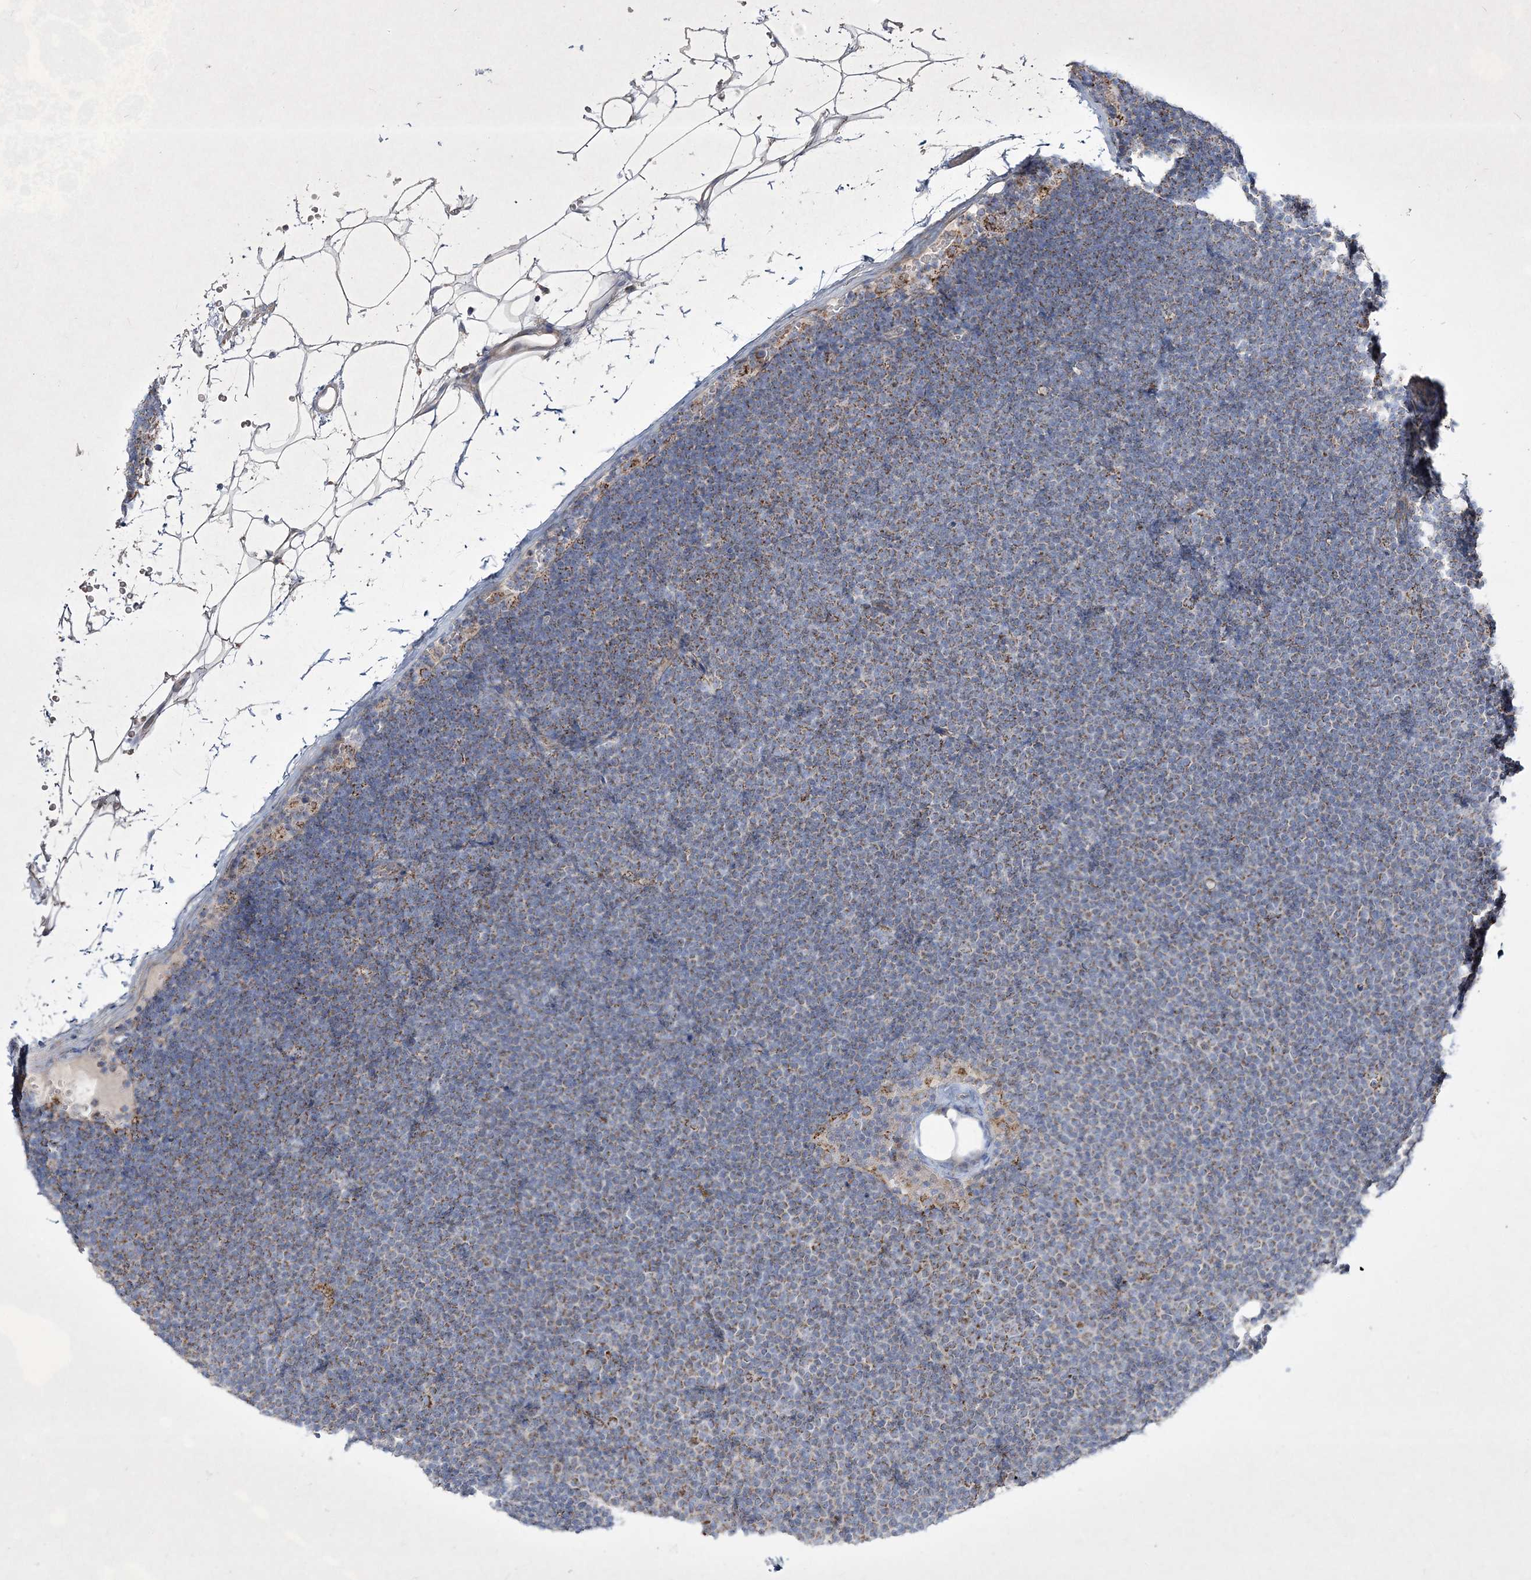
{"staining": {"intensity": "weak", "quantity": "25%-75%", "location": "cytoplasmic/membranous"}, "tissue": "lymphoma", "cell_type": "Tumor cells", "image_type": "cancer", "snomed": [{"axis": "morphology", "description": "Malignant lymphoma, non-Hodgkin's type, Low grade"}, {"axis": "topography", "description": "Lymph node"}], "caption": "Lymphoma was stained to show a protein in brown. There is low levels of weak cytoplasmic/membranous positivity in approximately 25%-75% of tumor cells. The staining was performed using DAB (3,3'-diaminobenzidine), with brown indicating positive protein expression. Nuclei are stained blue with hematoxylin.", "gene": "RICTOR", "patient": {"sex": "female", "age": 53}}